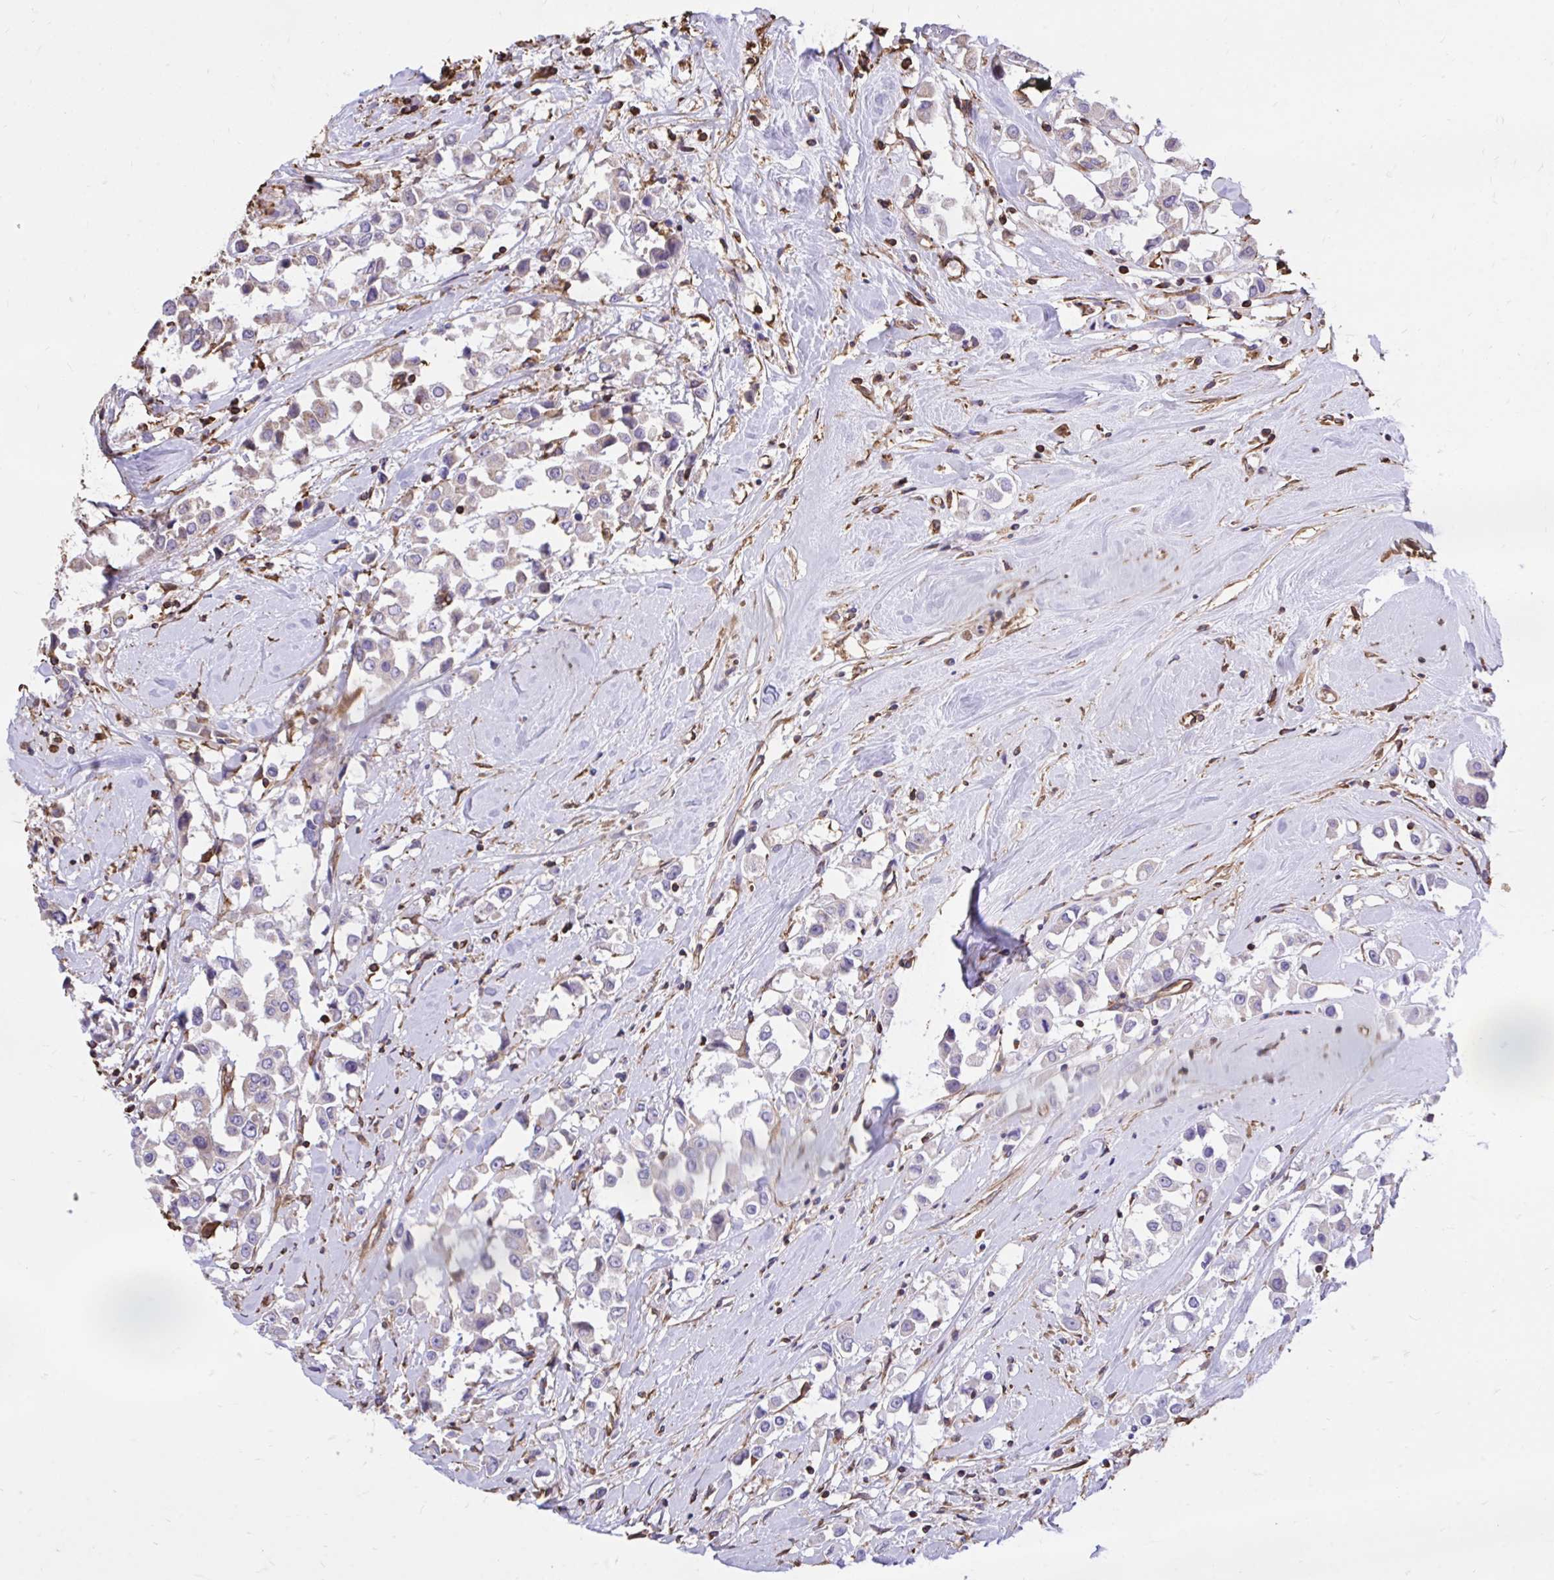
{"staining": {"intensity": "weak", "quantity": "<25%", "location": "cytoplasmic/membranous"}, "tissue": "breast cancer", "cell_type": "Tumor cells", "image_type": "cancer", "snomed": [{"axis": "morphology", "description": "Duct carcinoma"}, {"axis": "topography", "description": "Breast"}], "caption": "There is no significant expression in tumor cells of infiltrating ductal carcinoma (breast).", "gene": "RNF103", "patient": {"sex": "female", "age": 61}}